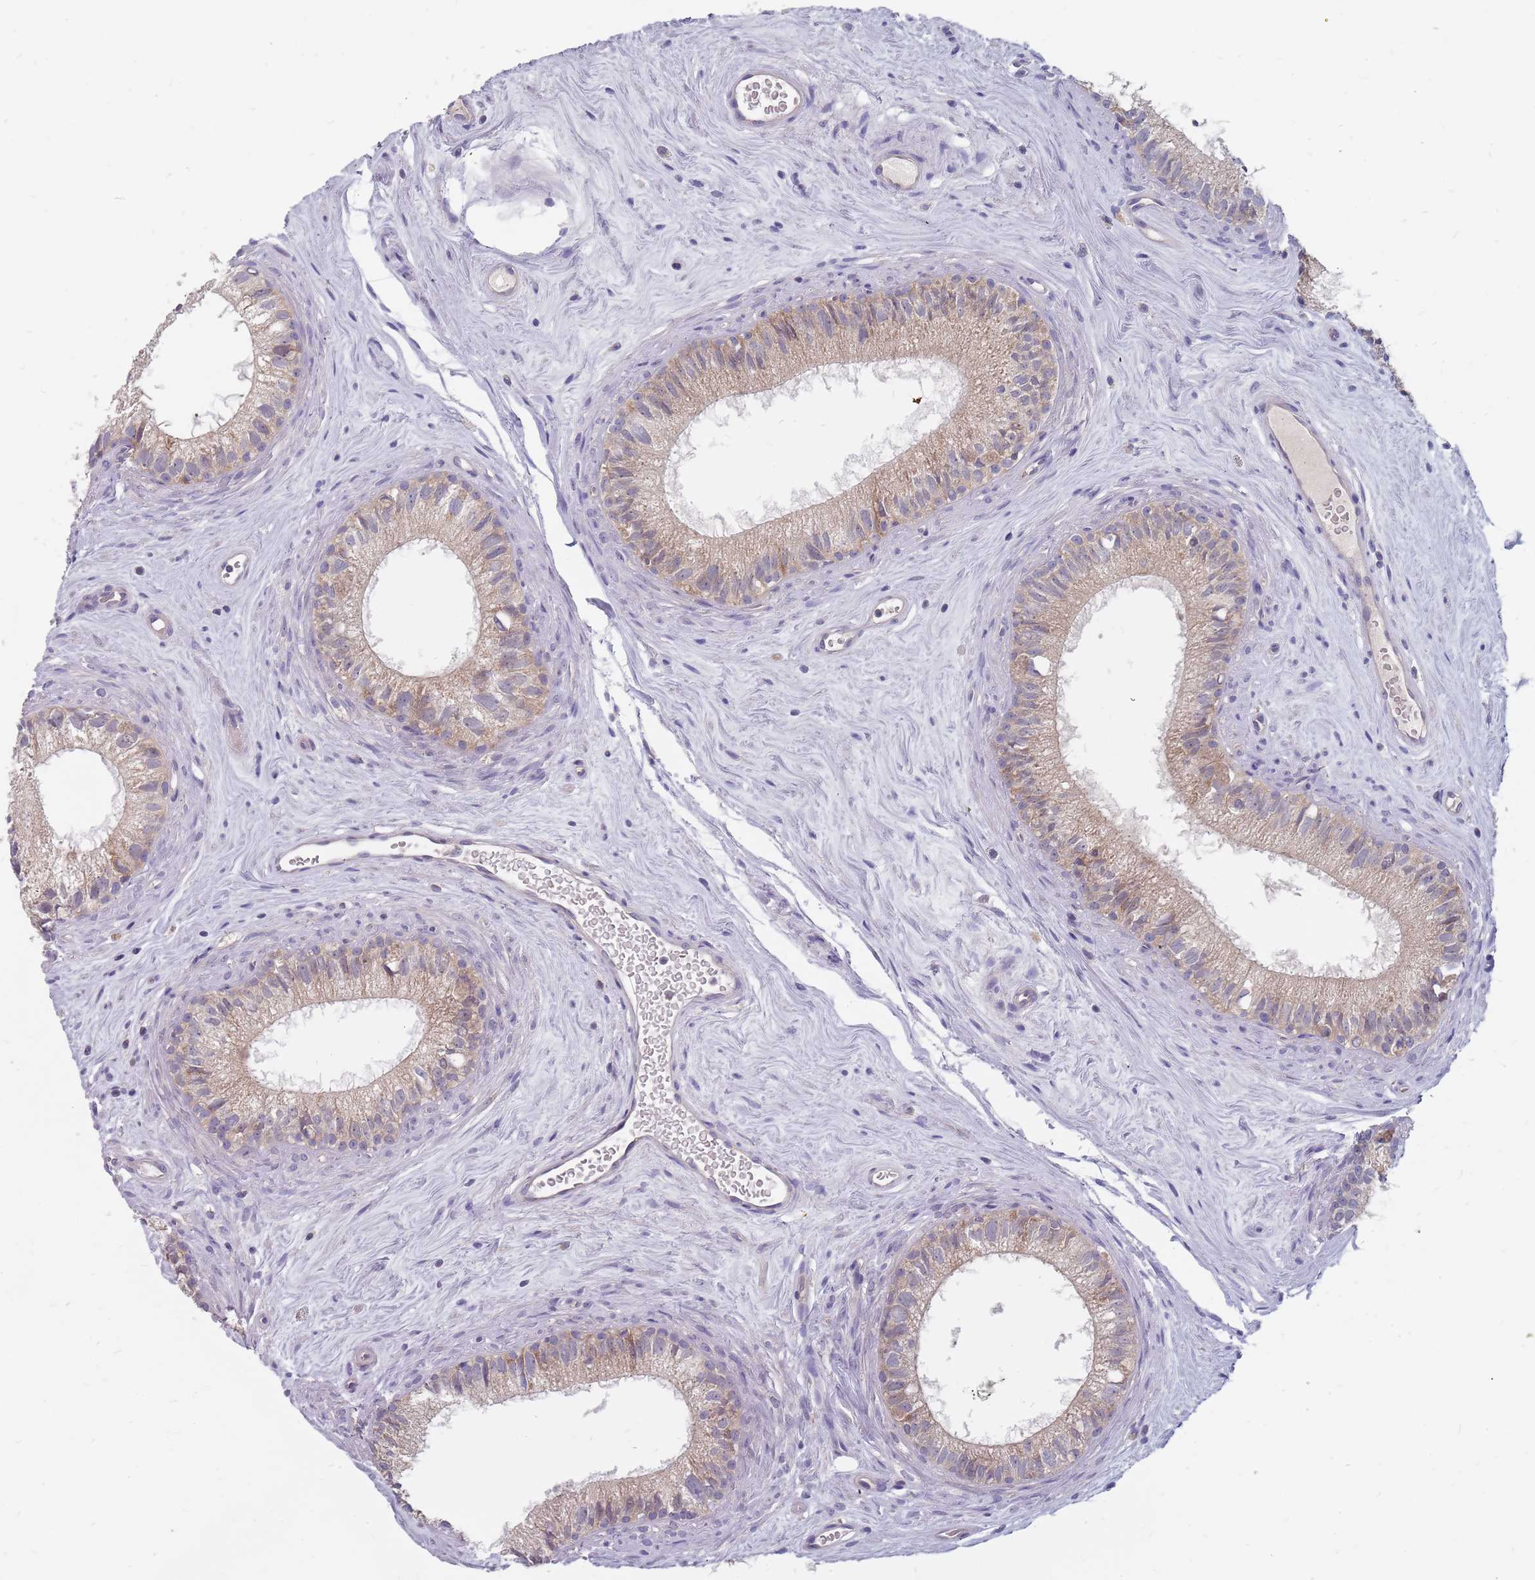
{"staining": {"intensity": "weak", "quantity": ">75%", "location": "cytoplasmic/membranous"}, "tissue": "epididymis", "cell_type": "Glandular cells", "image_type": "normal", "snomed": [{"axis": "morphology", "description": "Normal tissue, NOS"}, {"axis": "topography", "description": "Epididymis"}], "caption": "Epididymis stained for a protein (brown) exhibits weak cytoplasmic/membranous positive expression in about >75% of glandular cells.", "gene": "CMTR2", "patient": {"sex": "male", "age": 71}}